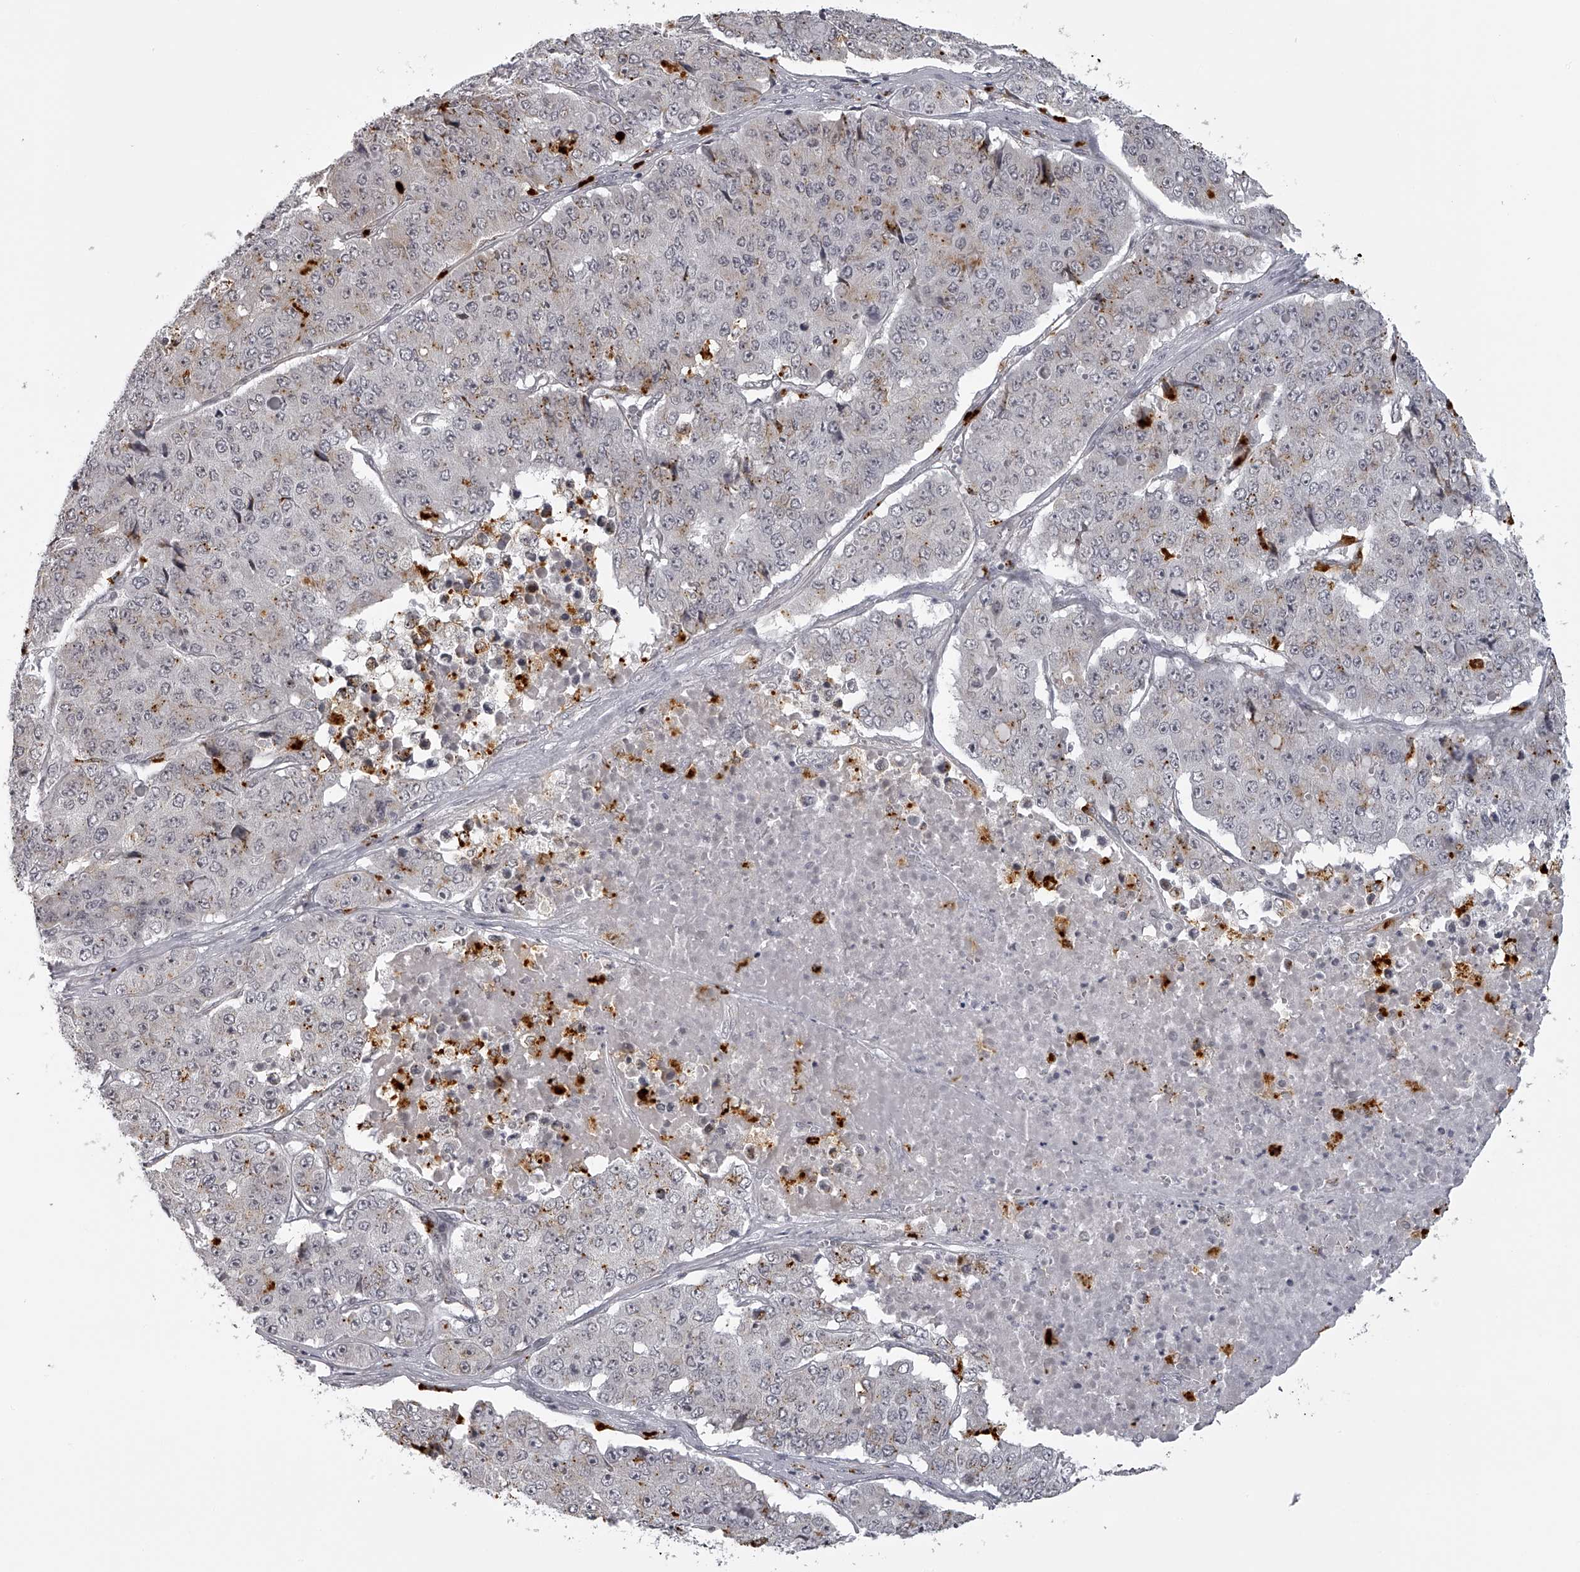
{"staining": {"intensity": "weak", "quantity": "<25%", "location": "cytoplasmic/membranous"}, "tissue": "pancreatic cancer", "cell_type": "Tumor cells", "image_type": "cancer", "snomed": [{"axis": "morphology", "description": "Adenocarcinoma, NOS"}, {"axis": "topography", "description": "Pancreas"}], "caption": "Immunohistochemistry histopathology image of neoplastic tissue: human pancreatic adenocarcinoma stained with DAB (3,3'-diaminobenzidine) demonstrates no significant protein expression in tumor cells.", "gene": "RNF220", "patient": {"sex": "male", "age": 50}}